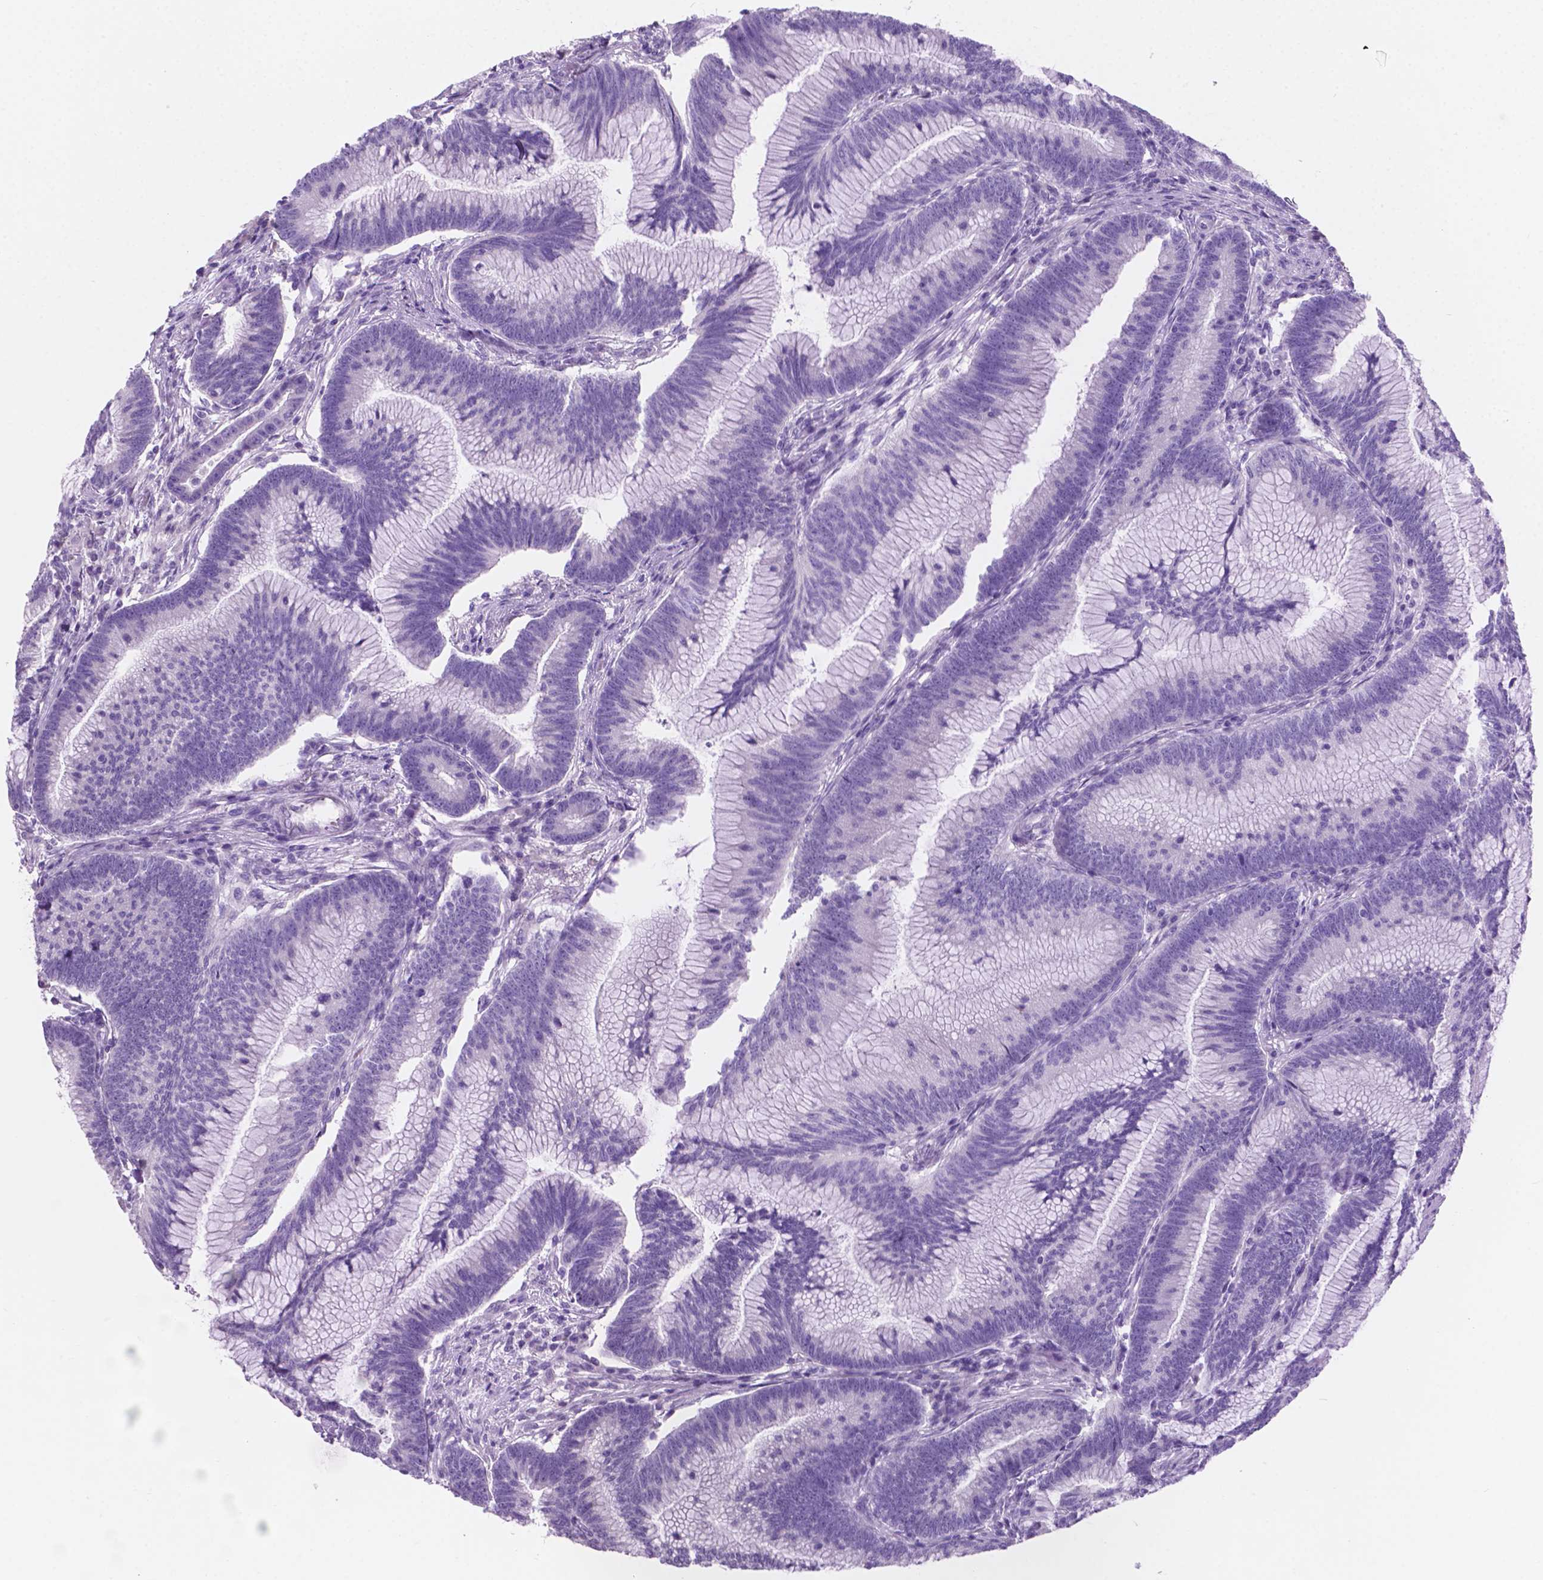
{"staining": {"intensity": "negative", "quantity": "none", "location": "none"}, "tissue": "colorectal cancer", "cell_type": "Tumor cells", "image_type": "cancer", "snomed": [{"axis": "morphology", "description": "Adenocarcinoma, NOS"}, {"axis": "topography", "description": "Colon"}], "caption": "This photomicrograph is of colorectal cancer stained with immunohistochemistry (IHC) to label a protein in brown with the nuclei are counter-stained blue. There is no staining in tumor cells. (Immunohistochemistry (ihc), brightfield microscopy, high magnification).", "gene": "GRIN2B", "patient": {"sex": "female", "age": 78}}